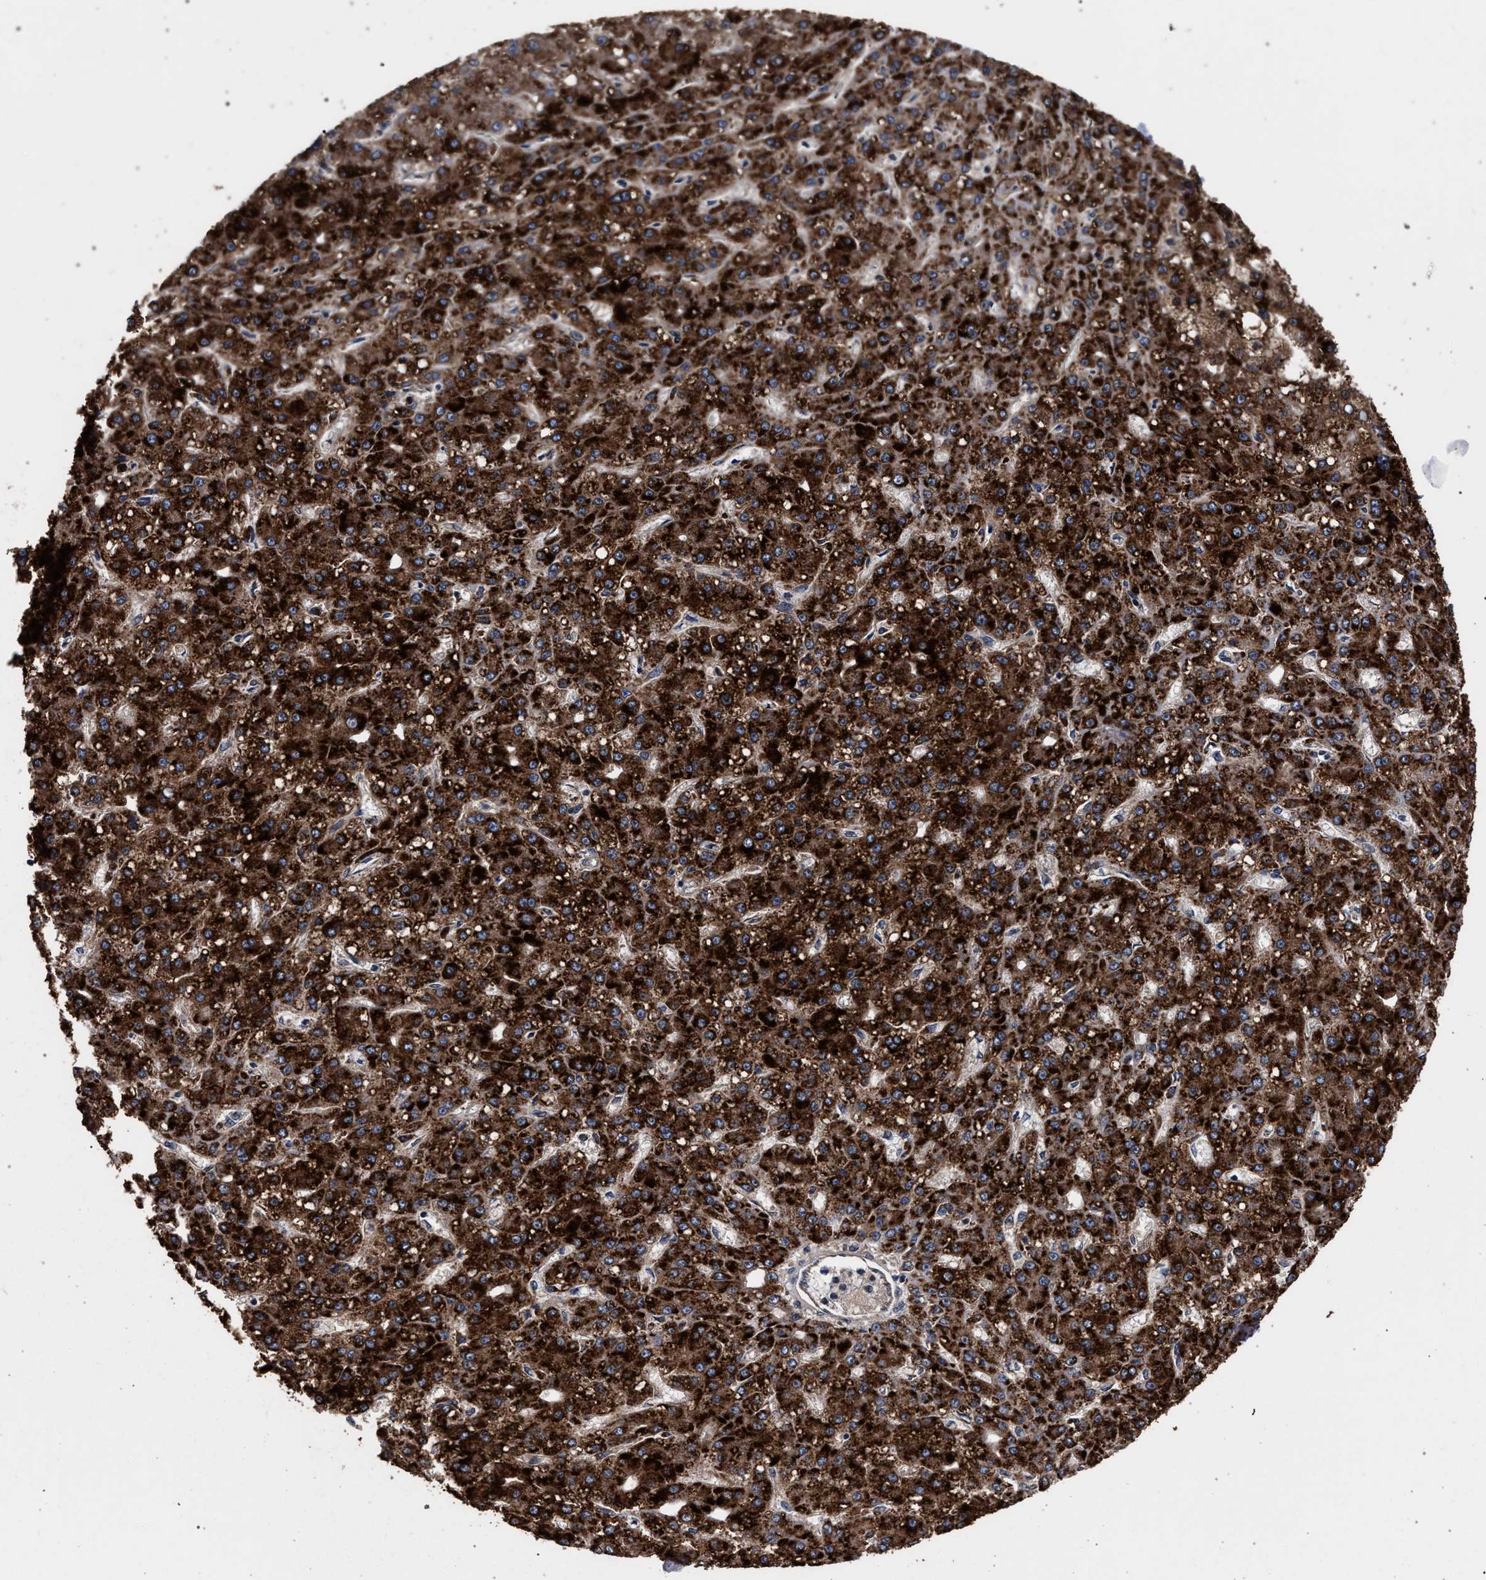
{"staining": {"intensity": "strong", "quantity": ">75%", "location": "cytoplasmic/membranous"}, "tissue": "liver cancer", "cell_type": "Tumor cells", "image_type": "cancer", "snomed": [{"axis": "morphology", "description": "Carcinoma, Hepatocellular, NOS"}, {"axis": "topography", "description": "Liver"}], "caption": "The photomicrograph reveals staining of hepatocellular carcinoma (liver), revealing strong cytoplasmic/membranous protein staining (brown color) within tumor cells.", "gene": "ACOX1", "patient": {"sex": "male", "age": 67}}